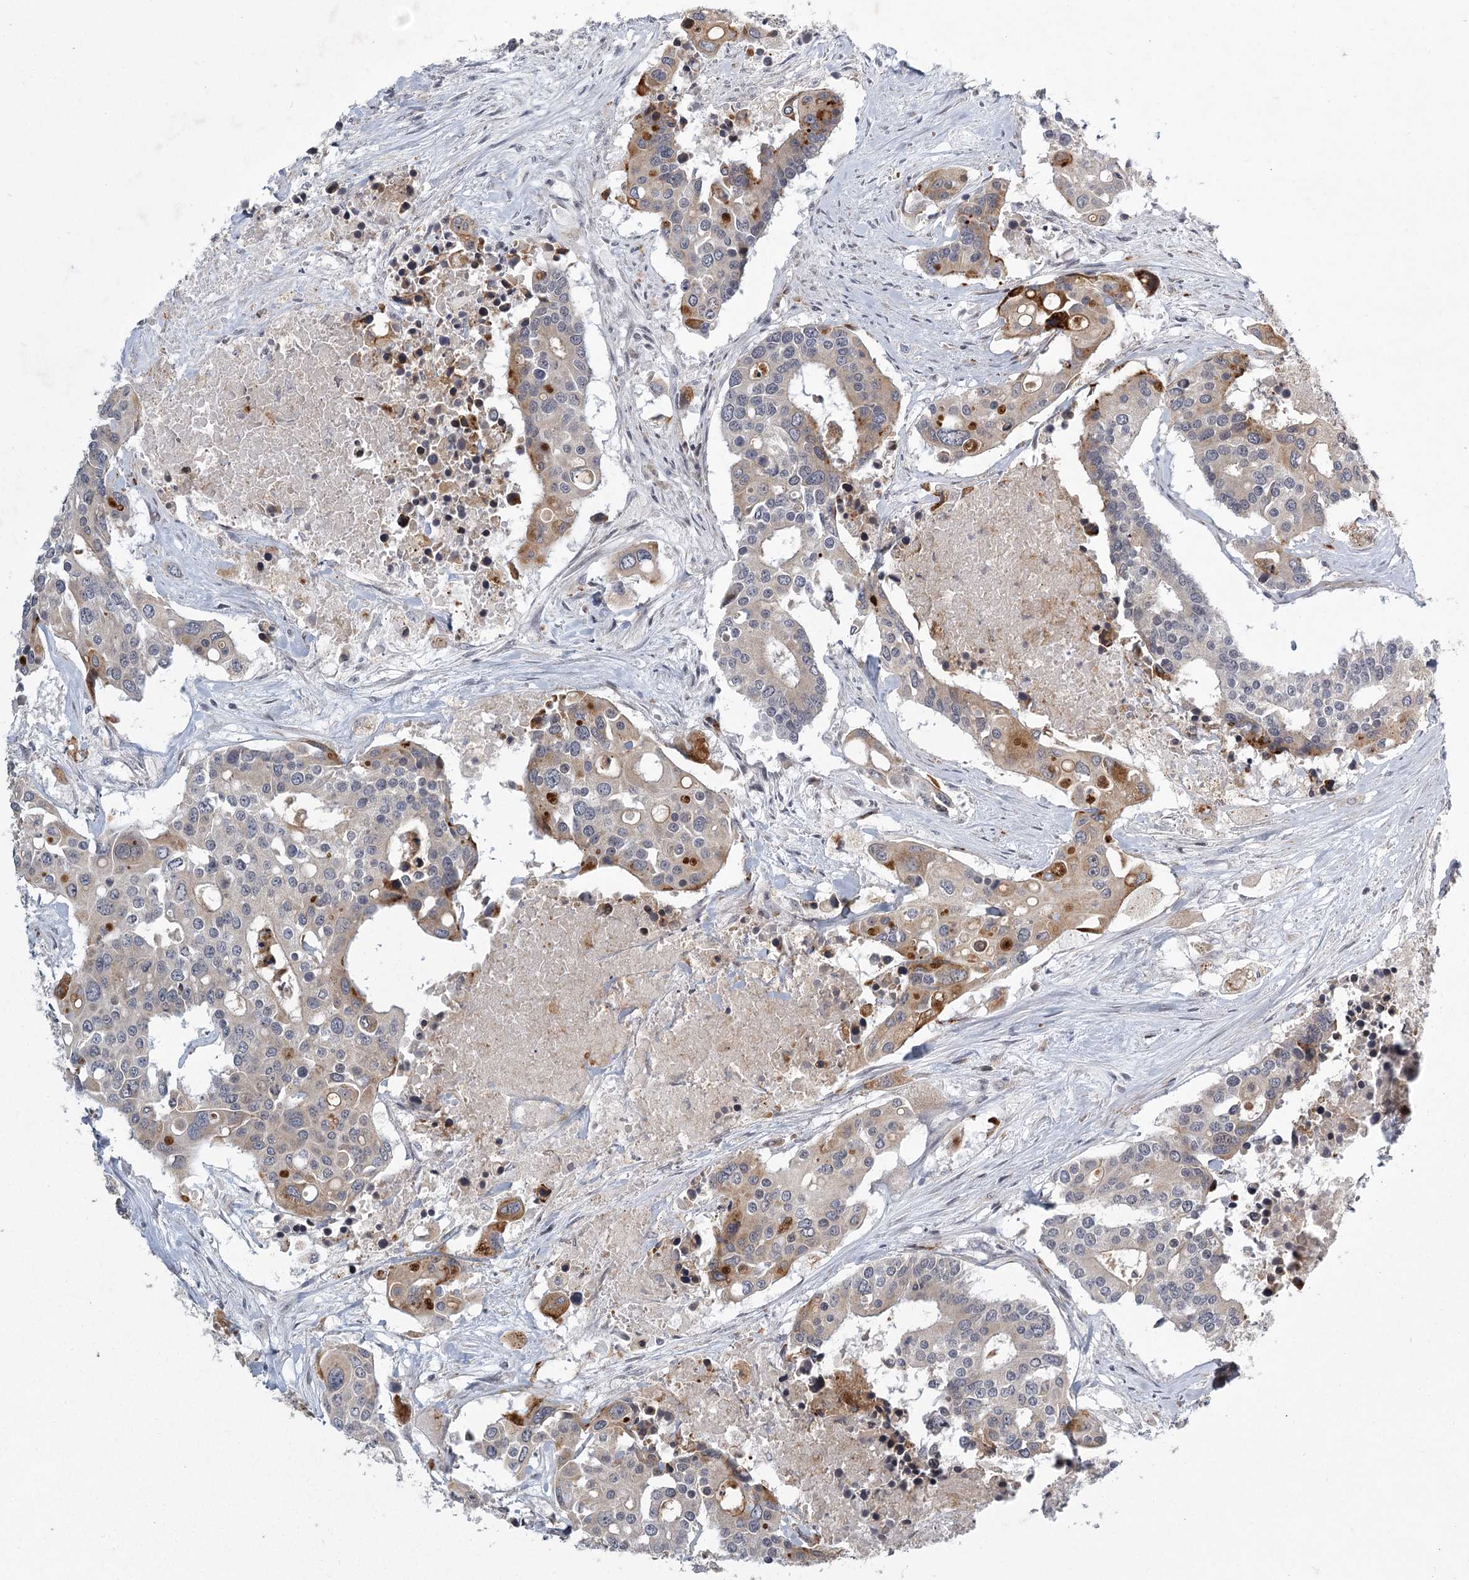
{"staining": {"intensity": "moderate", "quantity": "<25%", "location": "cytoplasmic/membranous"}, "tissue": "colorectal cancer", "cell_type": "Tumor cells", "image_type": "cancer", "snomed": [{"axis": "morphology", "description": "Adenocarcinoma, NOS"}, {"axis": "topography", "description": "Colon"}], "caption": "Protein staining of colorectal cancer (adenocarcinoma) tissue displays moderate cytoplasmic/membranous expression in about <25% of tumor cells.", "gene": "MEPE", "patient": {"sex": "male", "age": 77}}